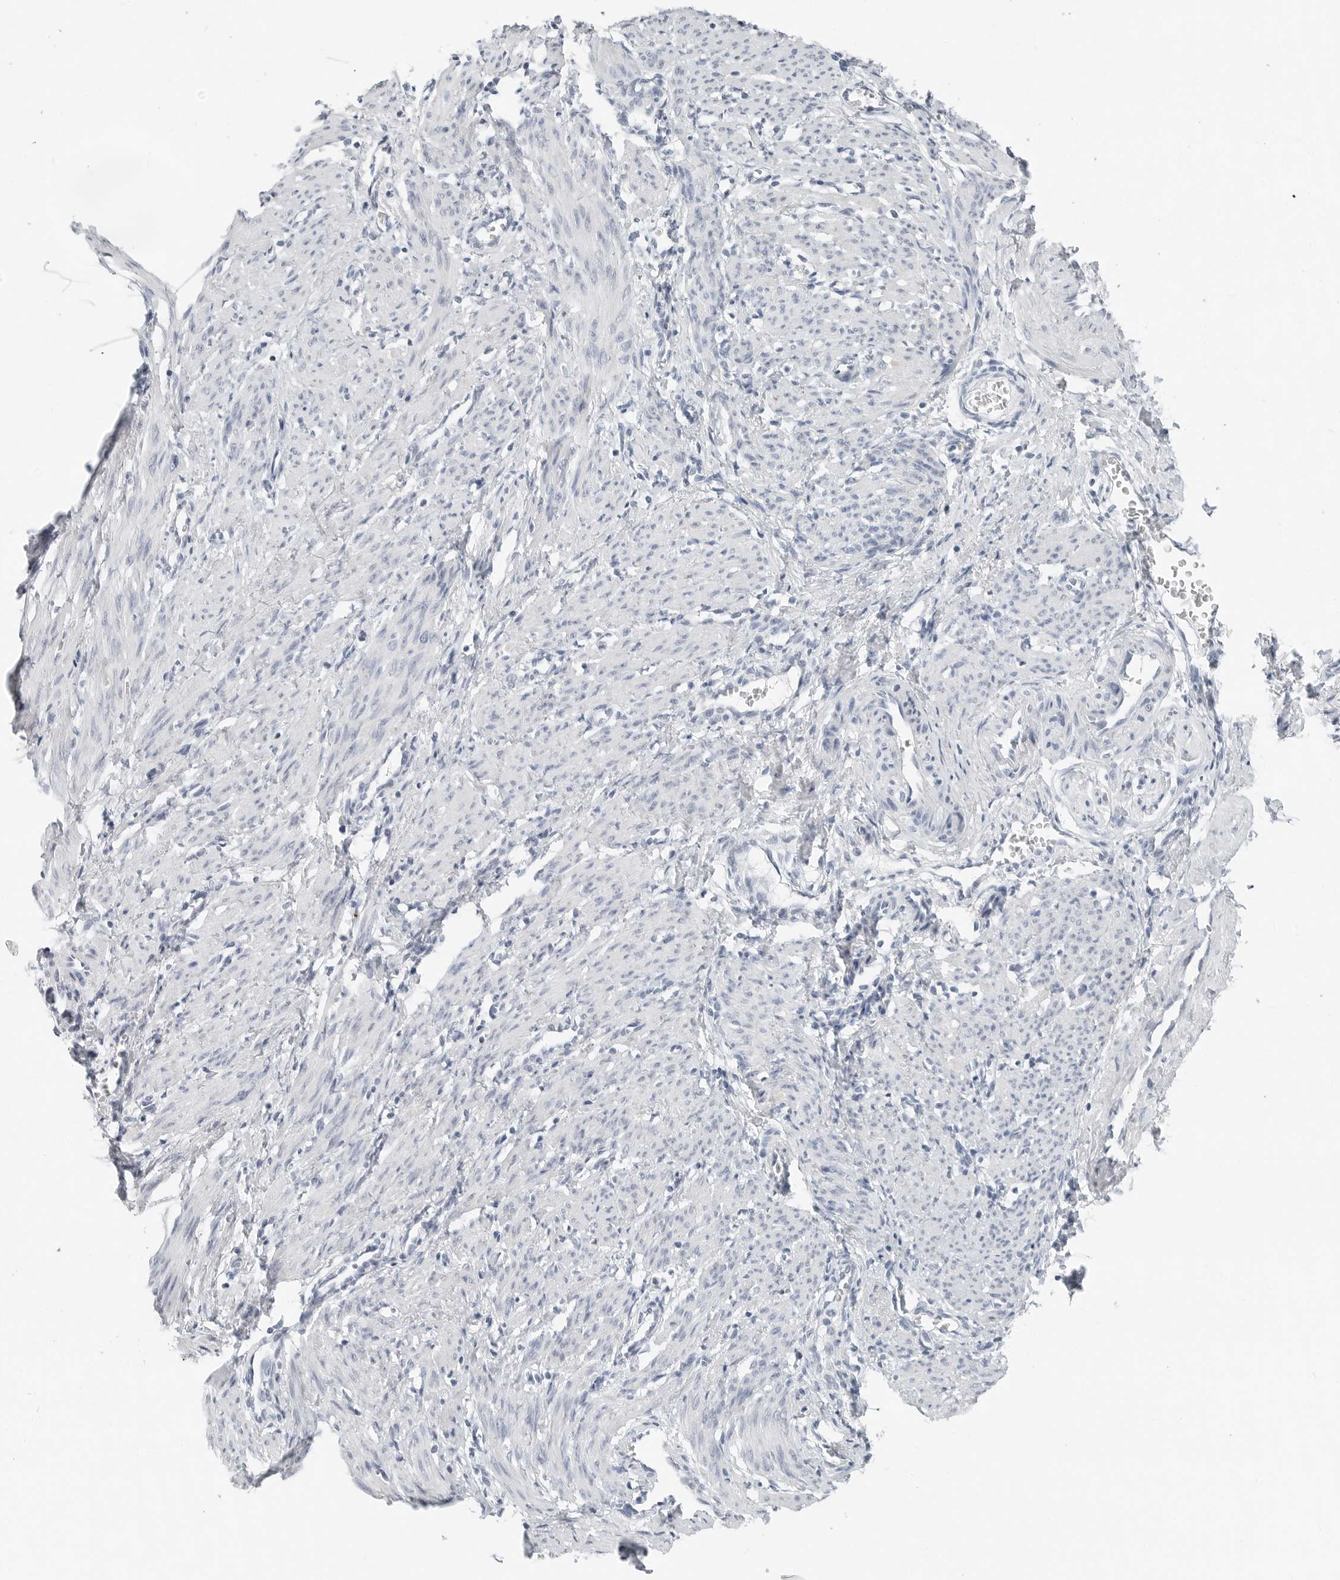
{"staining": {"intensity": "negative", "quantity": "none", "location": "none"}, "tissue": "smooth muscle", "cell_type": "Smooth muscle cells", "image_type": "normal", "snomed": [{"axis": "morphology", "description": "Normal tissue, NOS"}, {"axis": "topography", "description": "Endometrium"}], "caption": "The micrograph shows no staining of smooth muscle cells in normal smooth muscle. (DAB IHC with hematoxylin counter stain).", "gene": "XIRP1", "patient": {"sex": "female", "age": 33}}